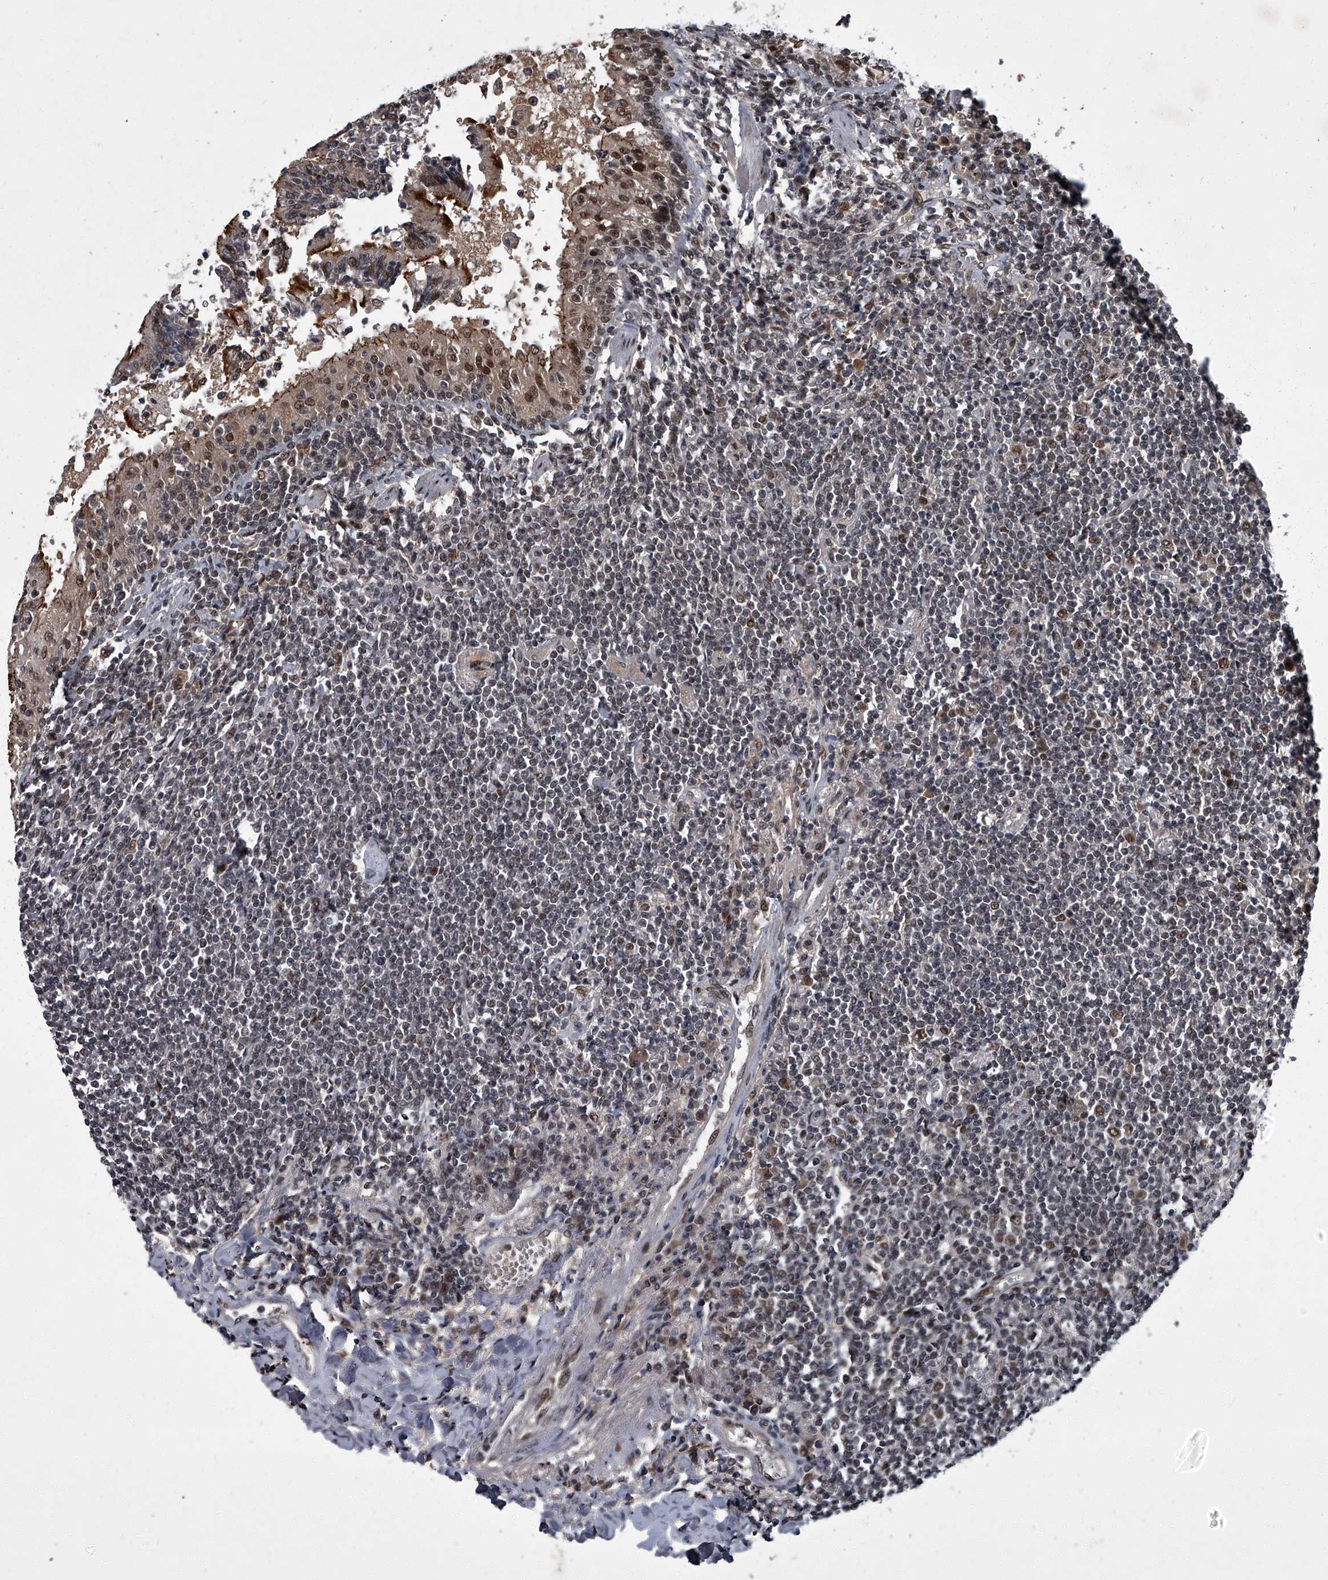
{"staining": {"intensity": "weak", "quantity": "25%-75%", "location": "nuclear"}, "tissue": "lymphoma", "cell_type": "Tumor cells", "image_type": "cancer", "snomed": [{"axis": "morphology", "description": "Malignant lymphoma, non-Hodgkin's type, Low grade"}, {"axis": "topography", "description": "Lung"}], "caption": "Immunohistochemical staining of human lymphoma reveals low levels of weak nuclear positivity in approximately 25%-75% of tumor cells. The protein is shown in brown color, while the nuclei are stained blue.", "gene": "ZNF518B", "patient": {"sex": "female", "age": 71}}